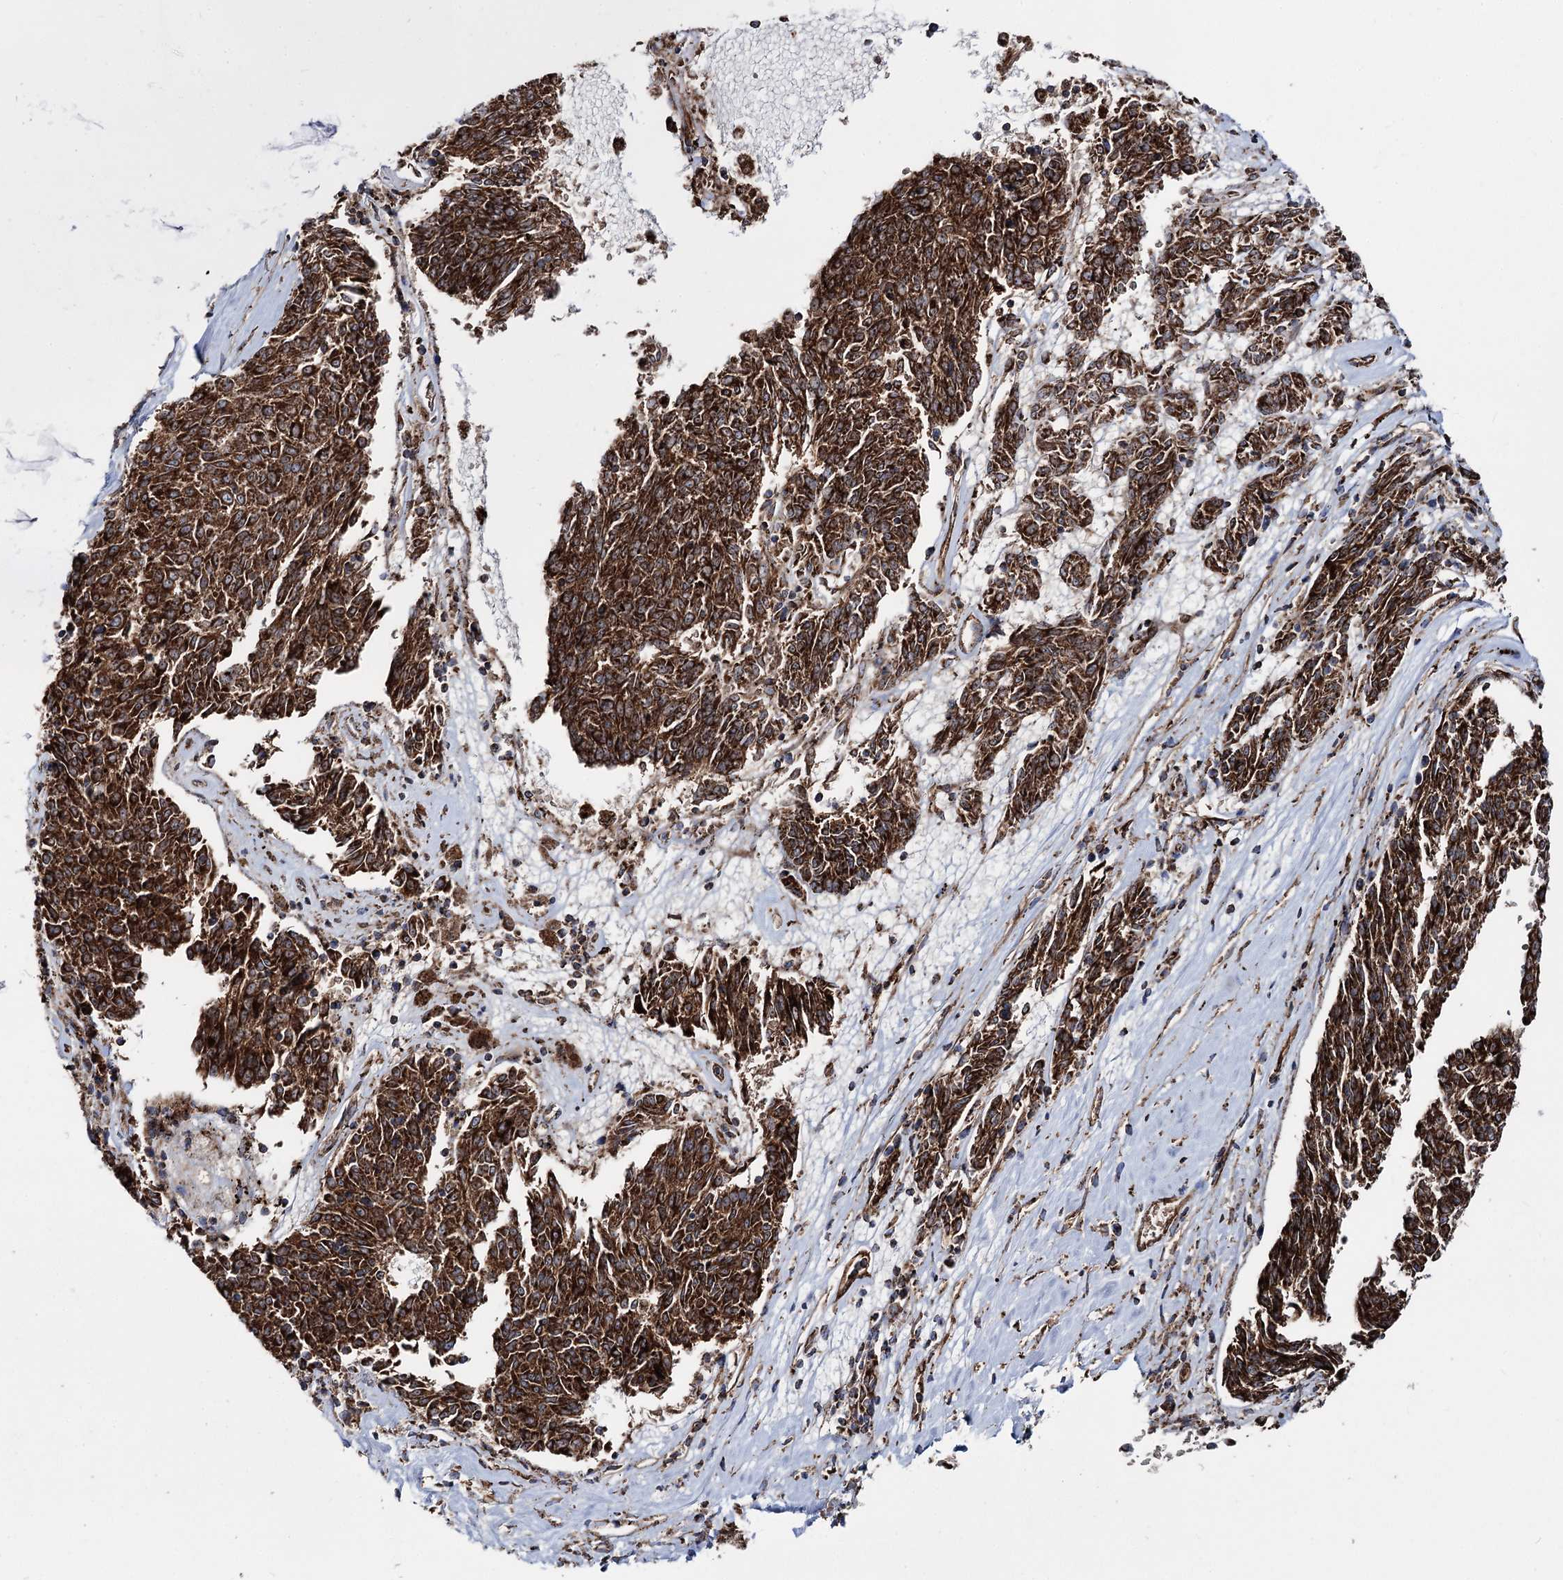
{"staining": {"intensity": "strong", "quantity": ">75%", "location": "cytoplasmic/membranous"}, "tissue": "melanoma", "cell_type": "Tumor cells", "image_type": "cancer", "snomed": [{"axis": "morphology", "description": "Malignant melanoma, NOS"}, {"axis": "topography", "description": "Skin"}], "caption": "DAB immunohistochemical staining of melanoma shows strong cytoplasmic/membranous protein expression in approximately >75% of tumor cells. Using DAB (brown) and hematoxylin (blue) stains, captured at high magnification using brightfield microscopy.", "gene": "MSANTD2", "patient": {"sex": "female", "age": 72}}